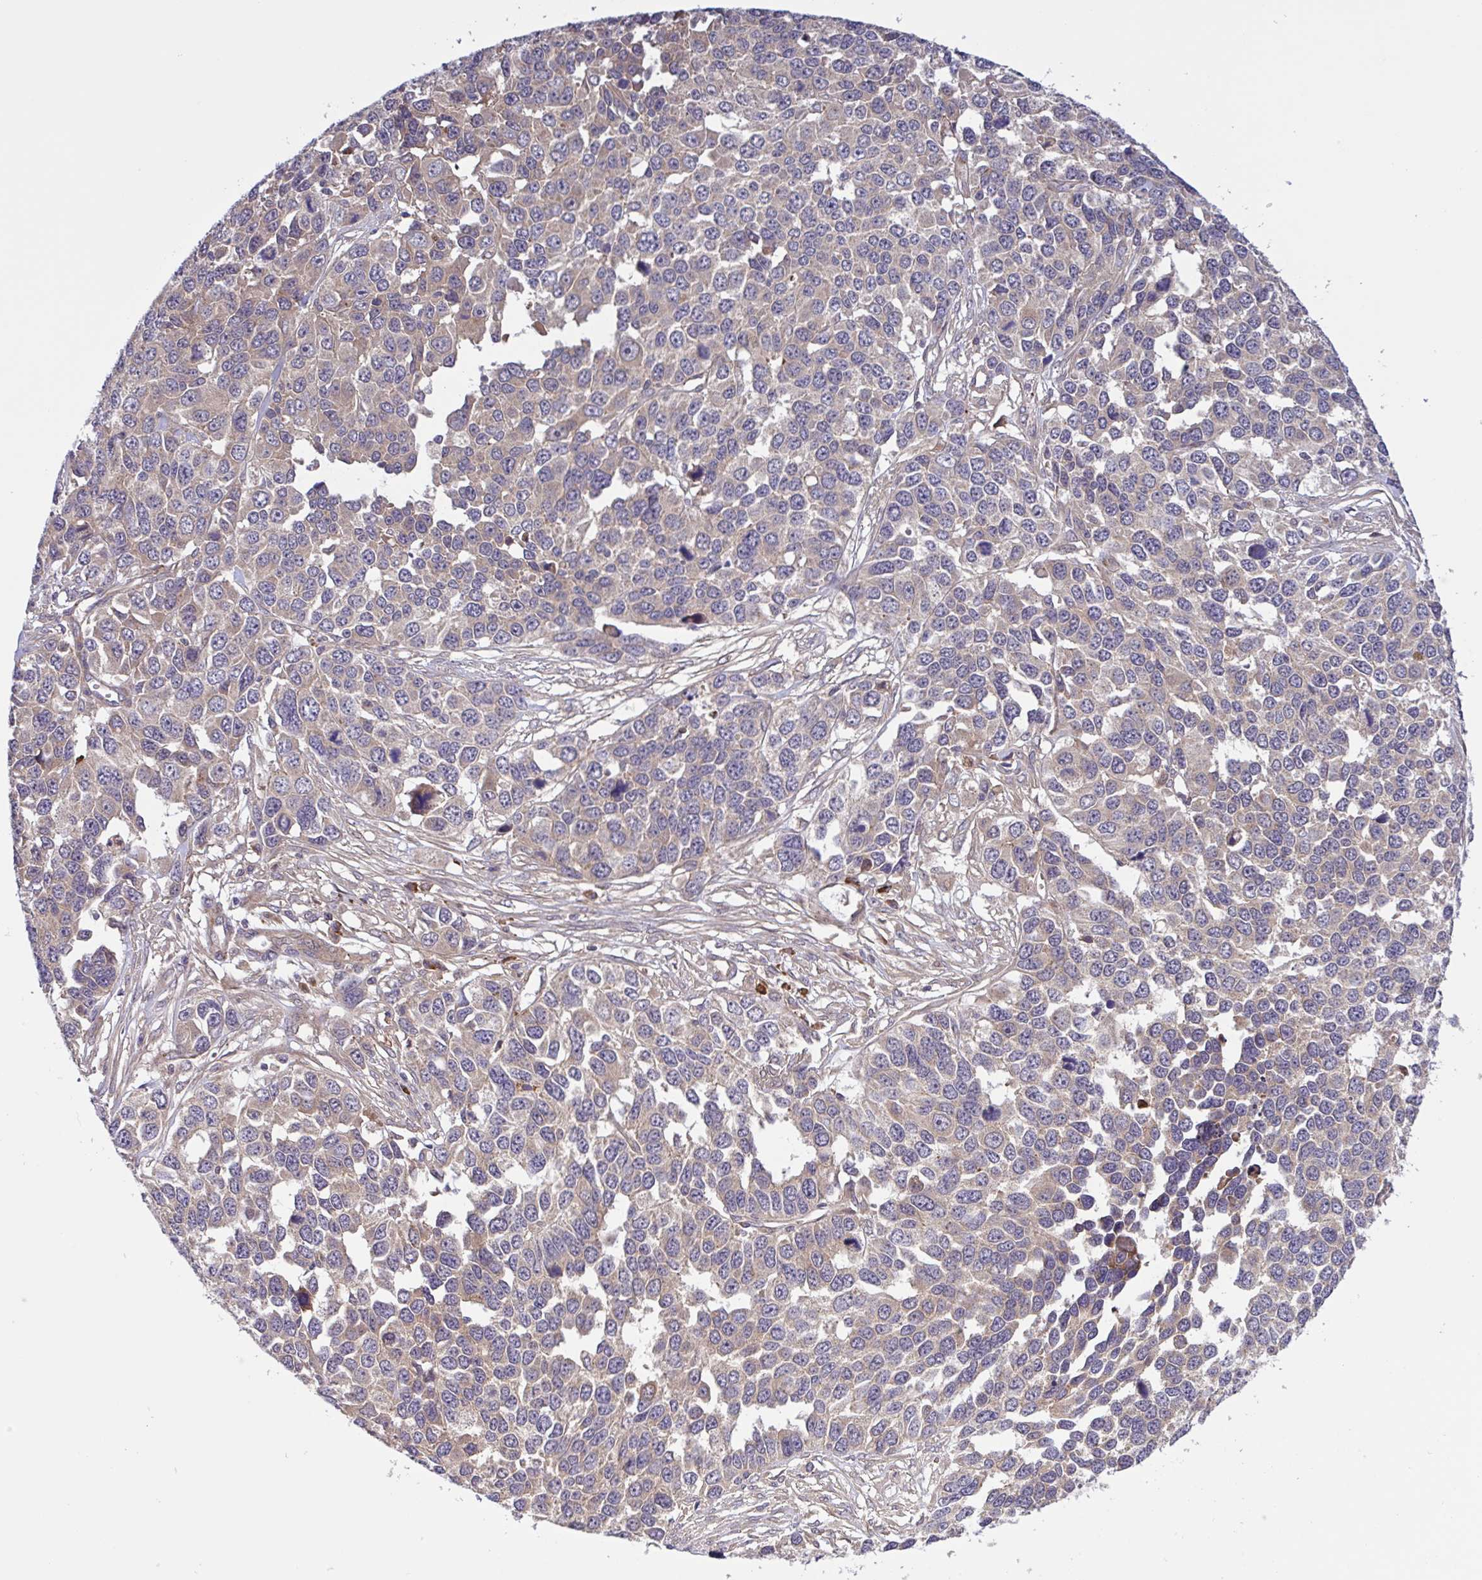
{"staining": {"intensity": "weak", "quantity": "25%-75%", "location": "cytoplasmic/membranous"}, "tissue": "ovarian cancer", "cell_type": "Tumor cells", "image_type": "cancer", "snomed": [{"axis": "morphology", "description": "Cystadenocarcinoma, serous, NOS"}, {"axis": "topography", "description": "Ovary"}], "caption": "Weak cytoplasmic/membranous protein positivity is present in about 25%-75% of tumor cells in ovarian serous cystadenocarcinoma. Immunohistochemistry stains the protein in brown and the nuclei are stained blue.", "gene": "INTS10", "patient": {"sex": "female", "age": 76}}